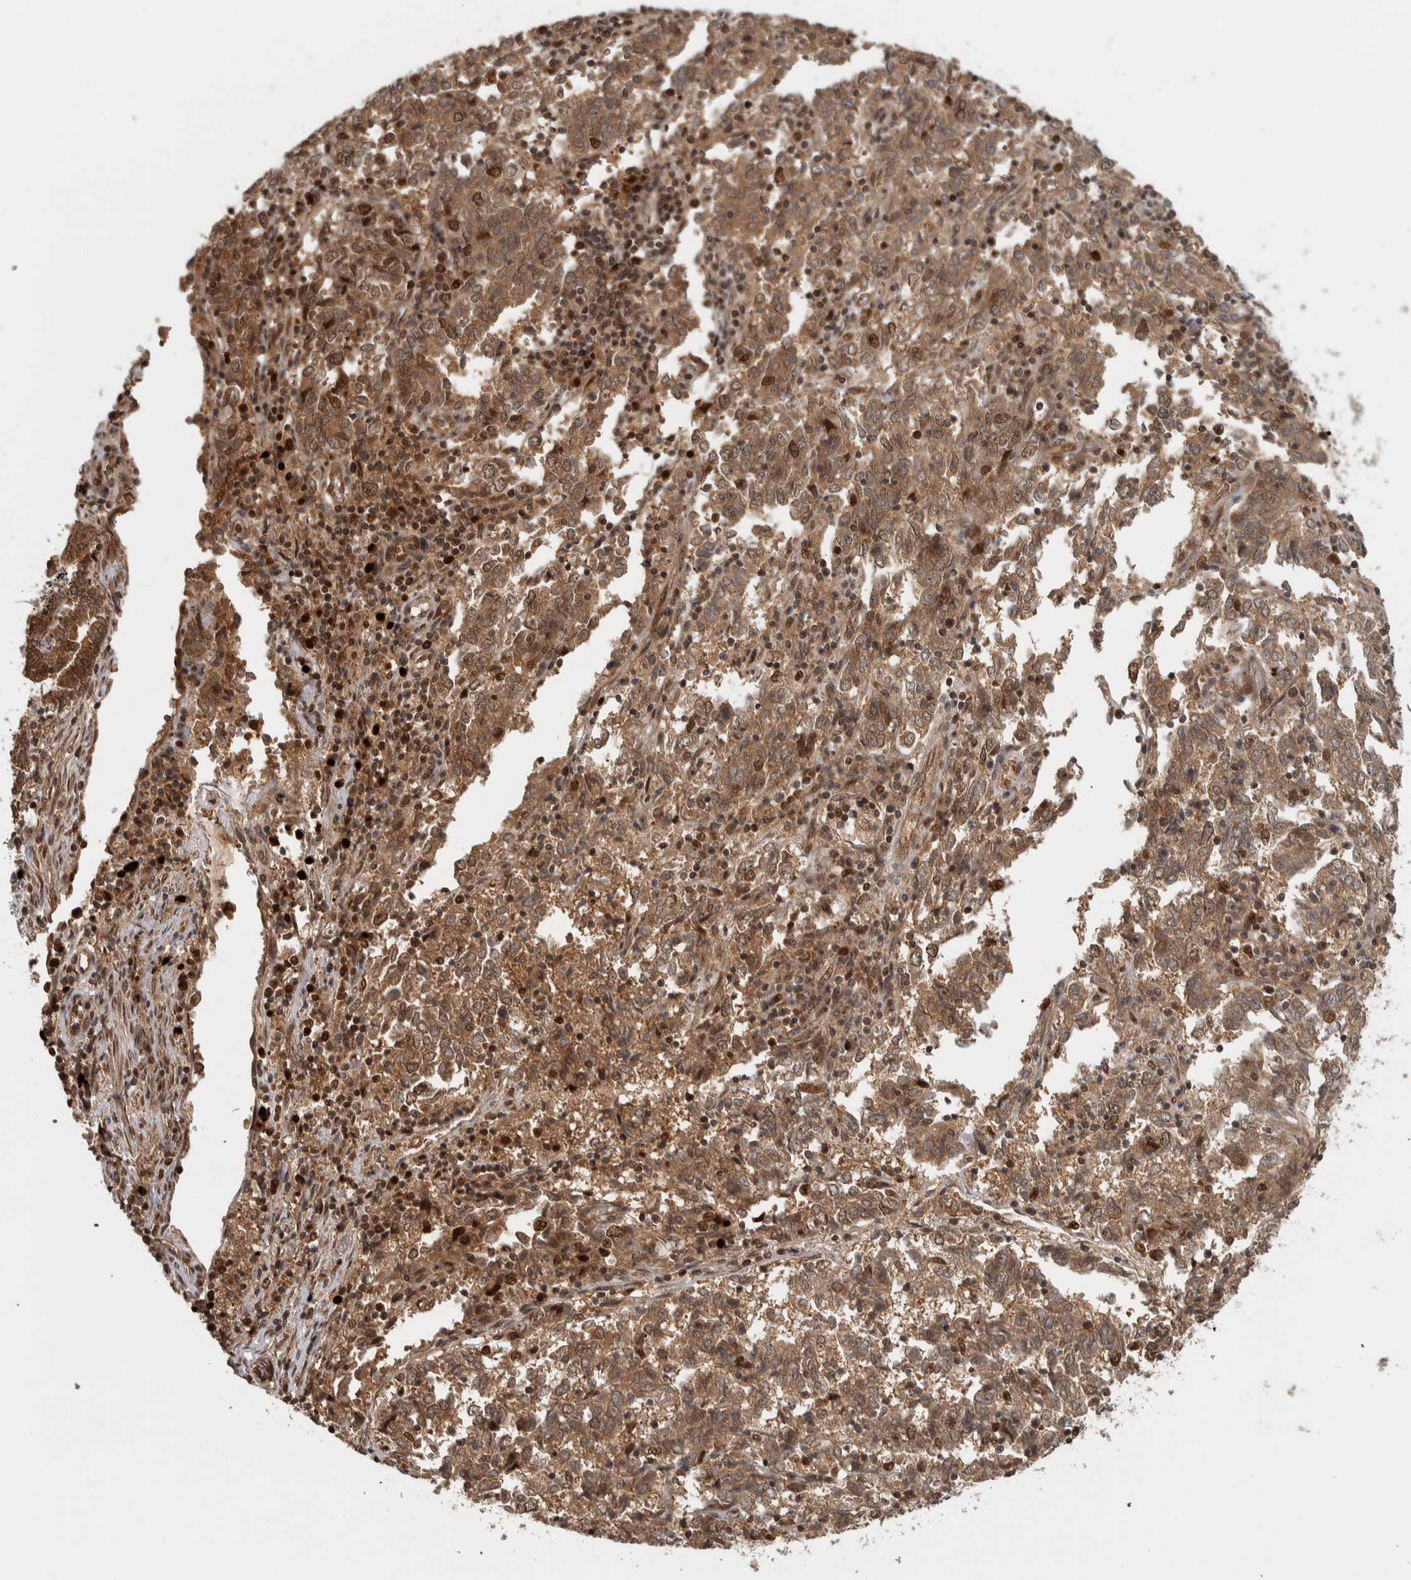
{"staining": {"intensity": "moderate", "quantity": ">75%", "location": "cytoplasmic/membranous,nuclear"}, "tissue": "endometrial cancer", "cell_type": "Tumor cells", "image_type": "cancer", "snomed": [{"axis": "morphology", "description": "Adenocarcinoma, NOS"}, {"axis": "topography", "description": "Endometrium"}], "caption": "IHC of human endometrial cancer exhibits medium levels of moderate cytoplasmic/membranous and nuclear staining in about >75% of tumor cells. (DAB (3,3'-diaminobenzidine) = brown stain, brightfield microscopy at high magnification).", "gene": "RPS6KA4", "patient": {"sex": "female", "age": 80}}